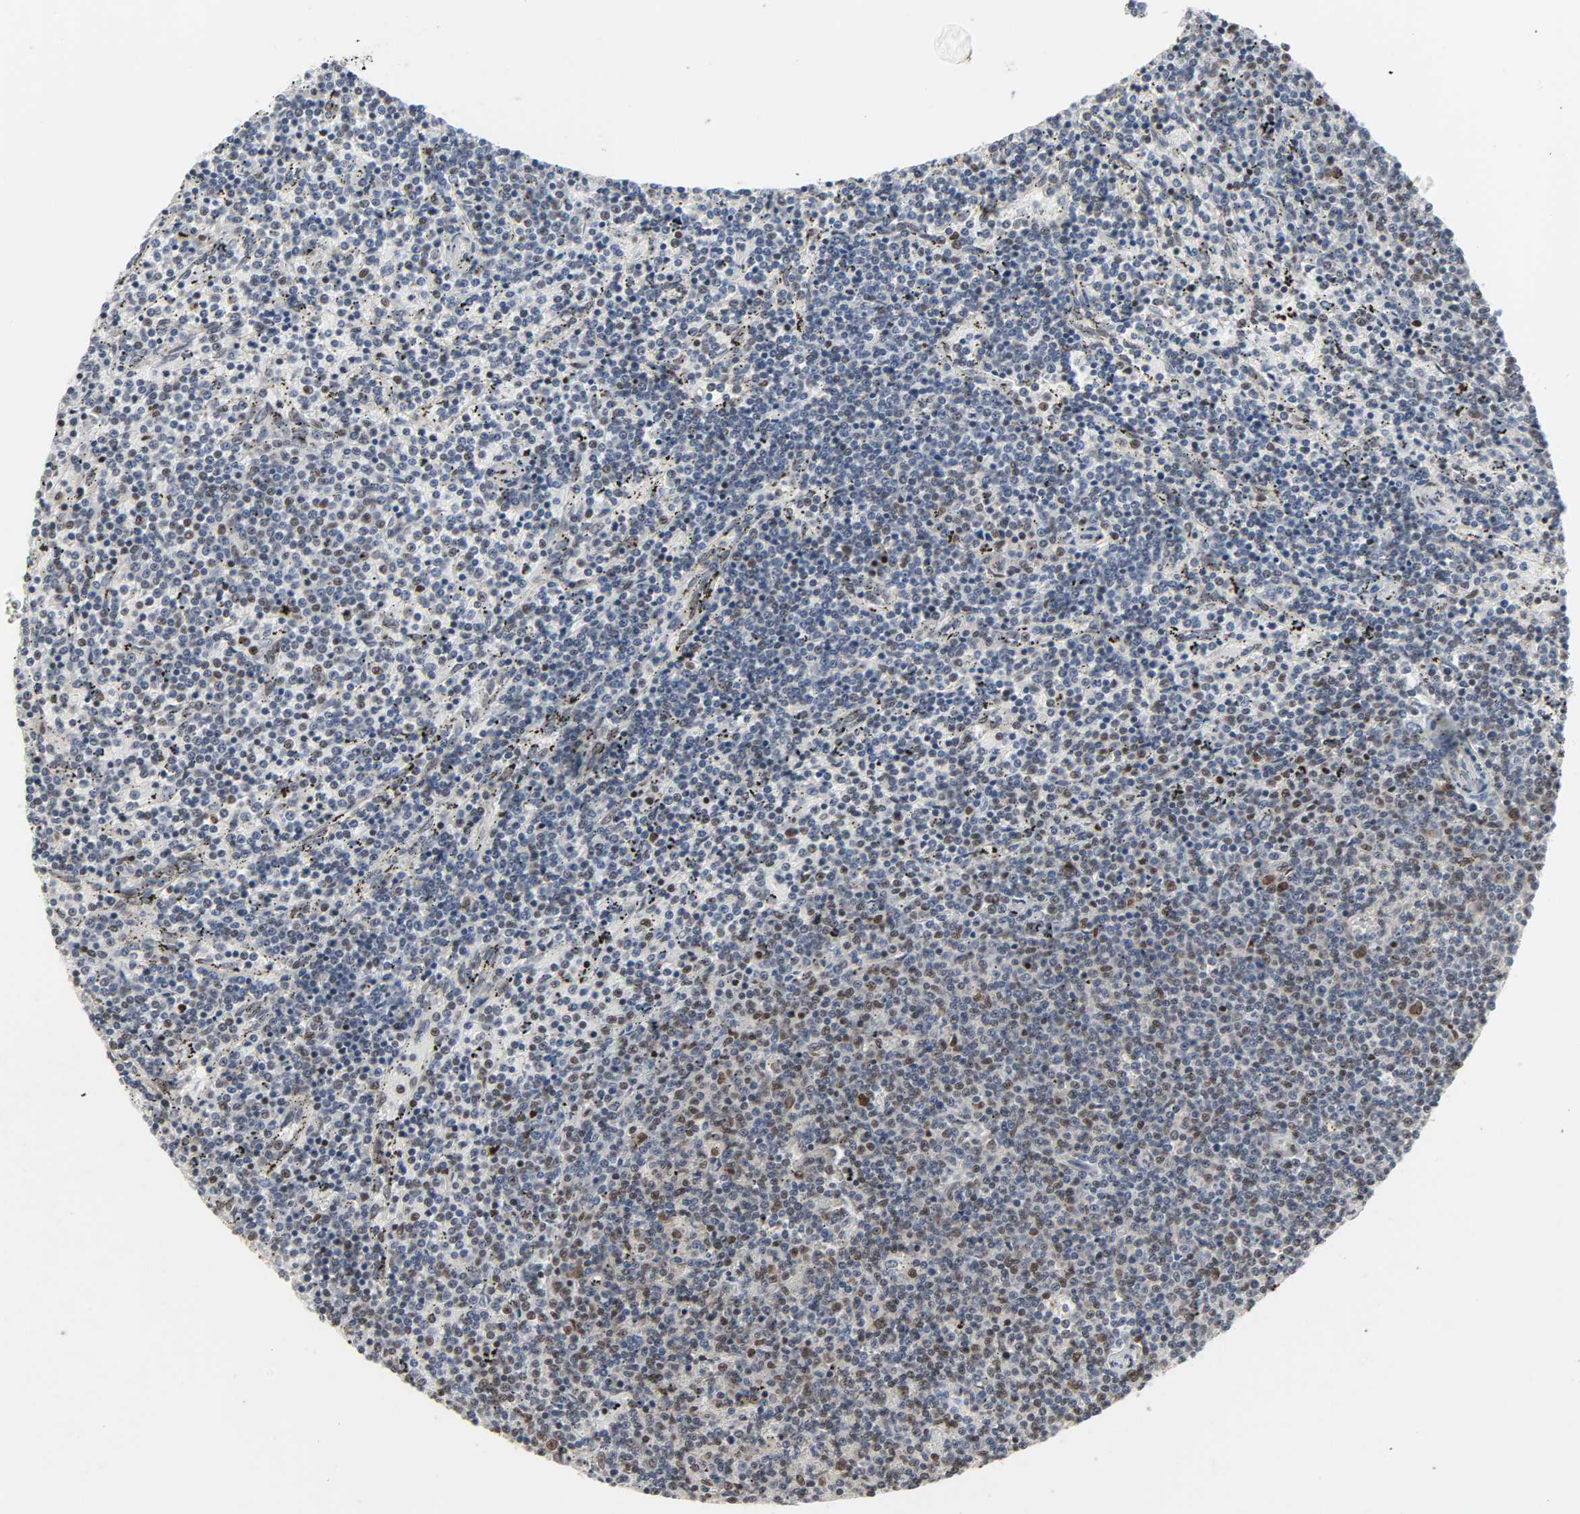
{"staining": {"intensity": "negative", "quantity": "none", "location": "none"}, "tissue": "lymphoma", "cell_type": "Tumor cells", "image_type": "cancer", "snomed": [{"axis": "morphology", "description": "Malignant lymphoma, non-Hodgkin's type, Low grade"}, {"axis": "topography", "description": "Spleen"}], "caption": "An immunohistochemistry image of lymphoma is shown. There is no staining in tumor cells of lymphoma.", "gene": "DAZAP1", "patient": {"sex": "female", "age": 50}}